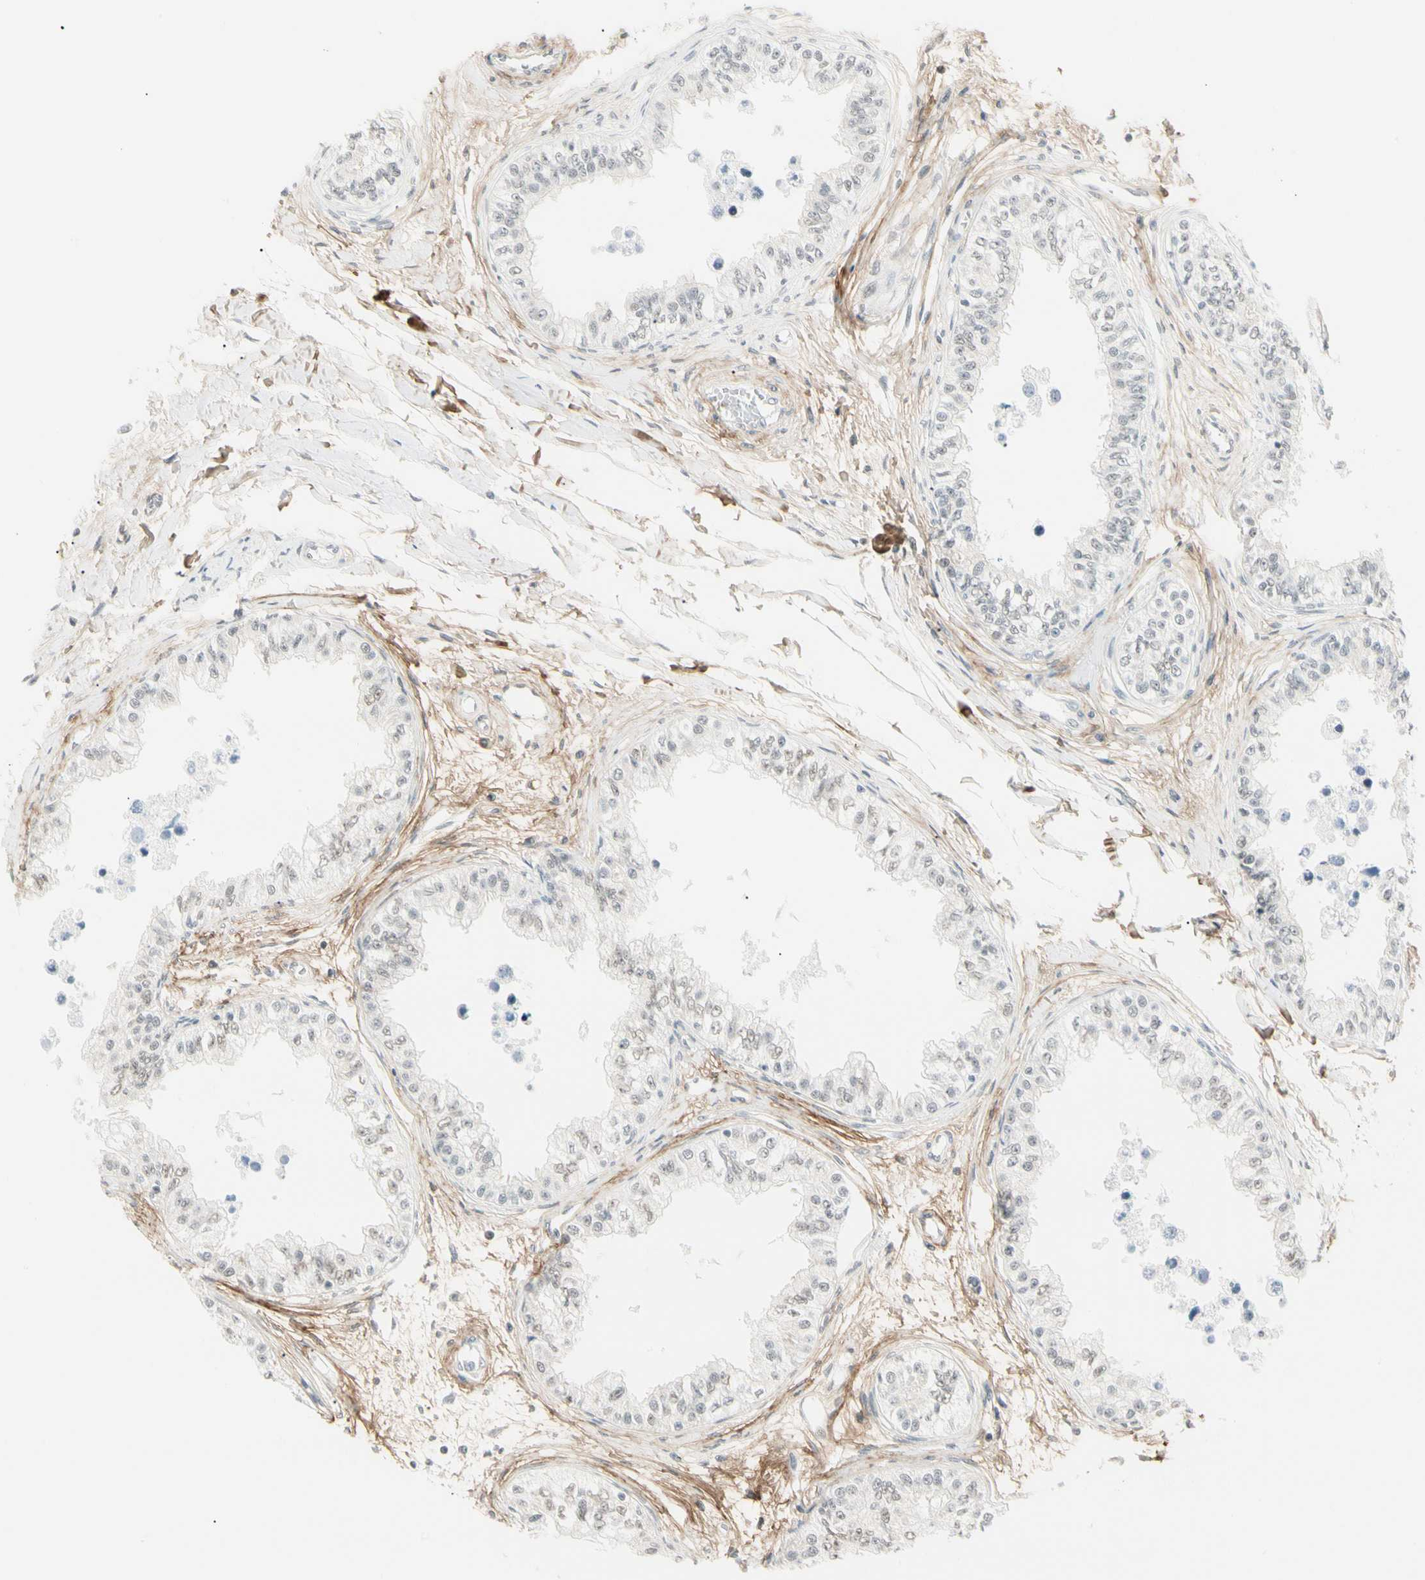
{"staining": {"intensity": "weak", "quantity": "<25%", "location": "nuclear"}, "tissue": "epididymis", "cell_type": "Glandular cells", "image_type": "normal", "snomed": [{"axis": "morphology", "description": "Normal tissue, NOS"}, {"axis": "morphology", "description": "Adenocarcinoma, metastatic, NOS"}, {"axis": "topography", "description": "Testis"}, {"axis": "topography", "description": "Epididymis"}], "caption": "Immunohistochemical staining of benign human epididymis demonstrates no significant expression in glandular cells. (IHC, brightfield microscopy, high magnification).", "gene": "ASPN", "patient": {"sex": "male", "age": 26}}